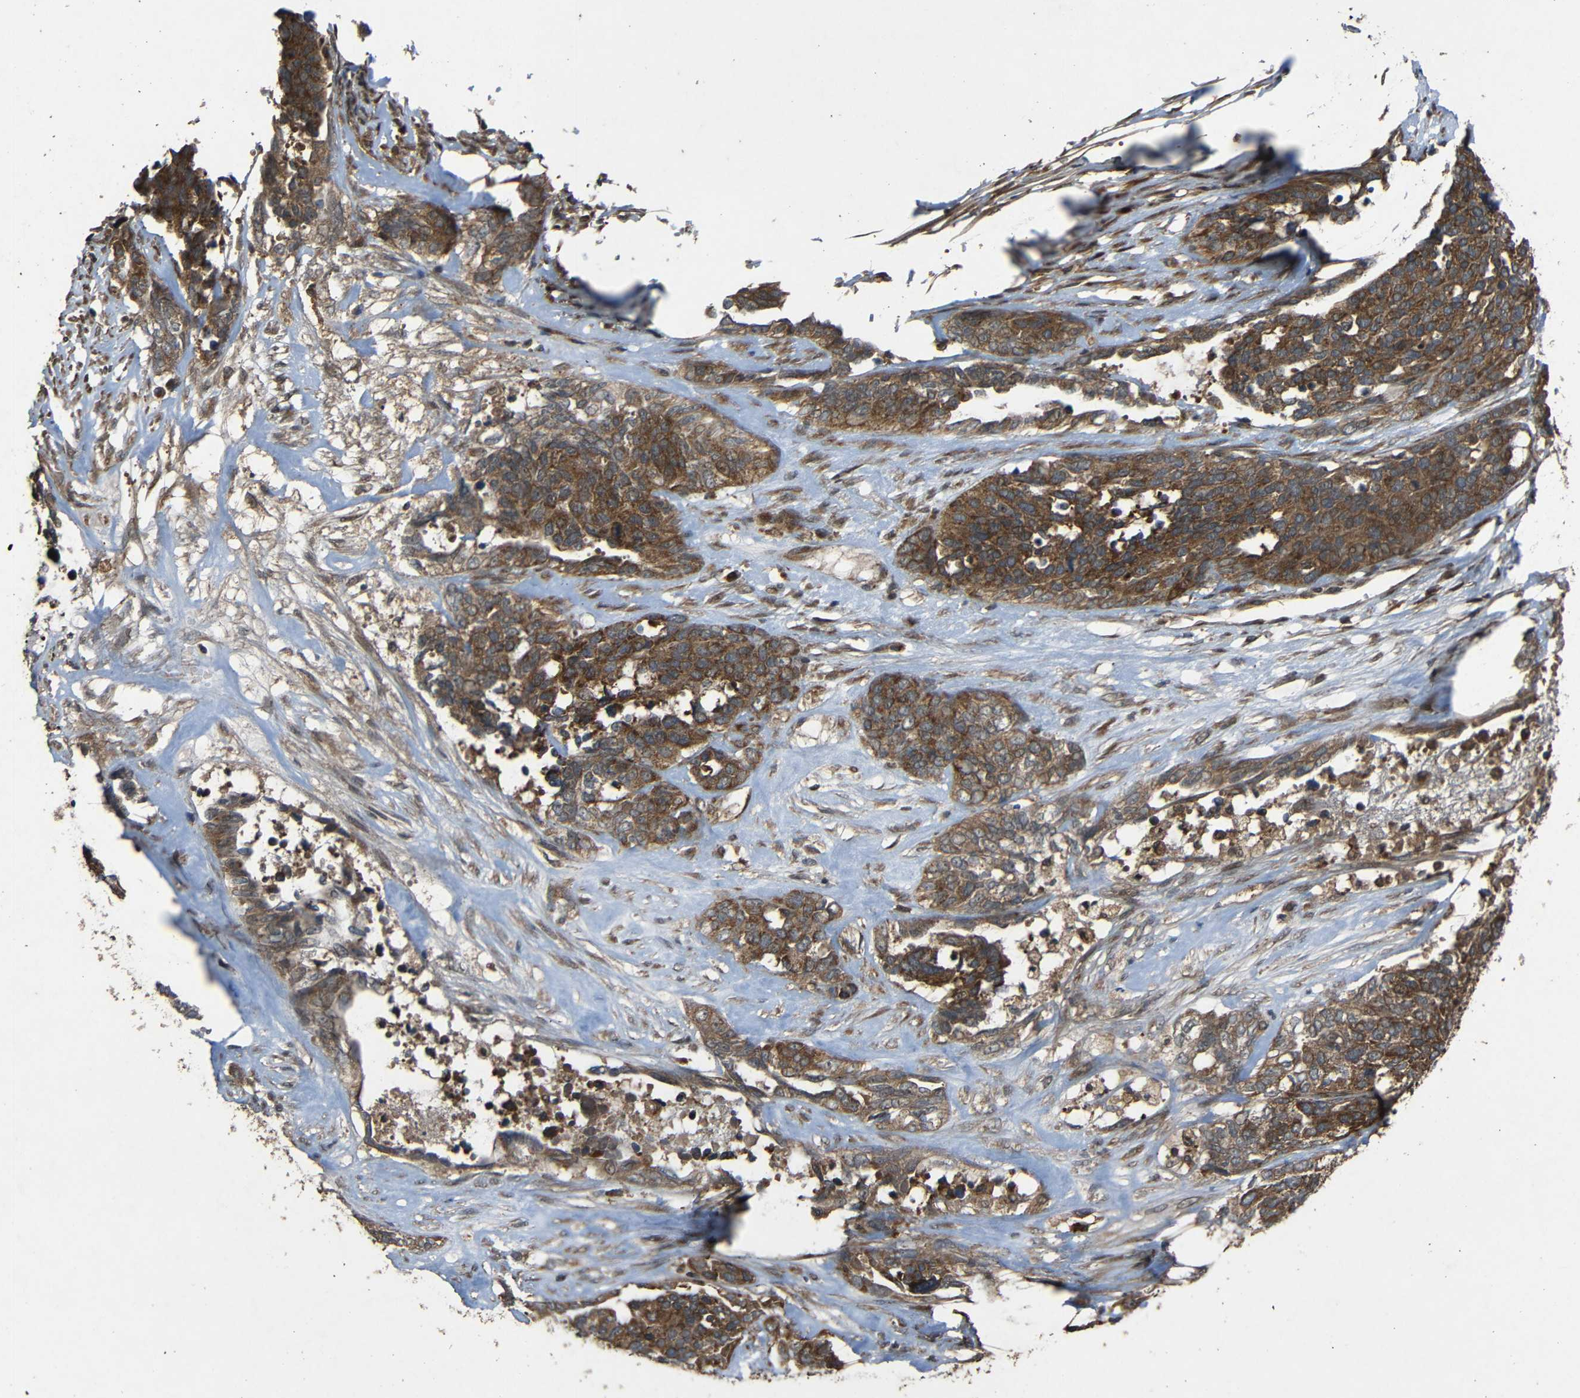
{"staining": {"intensity": "strong", "quantity": ">75%", "location": "cytoplasmic/membranous"}, "tissue": "ovarian cancer", "cell_type": "Tumor cells", "image_type": "cancer", "snomed": [{"axis": "morphology", "description": "Cystadenocarcinoma, serous, NOS"}, {"axis": "topography", "description": "Ovary"}], "caption": "IHC of ovarian serous cystadenocarcinoma shows high levels of strong cytoplasmic/membranous staining in about >75% of tumor cells. Nuclei are stained in blue.", "gene": "C1GALT1", "patient": {"sex": "female", "age": 44}}